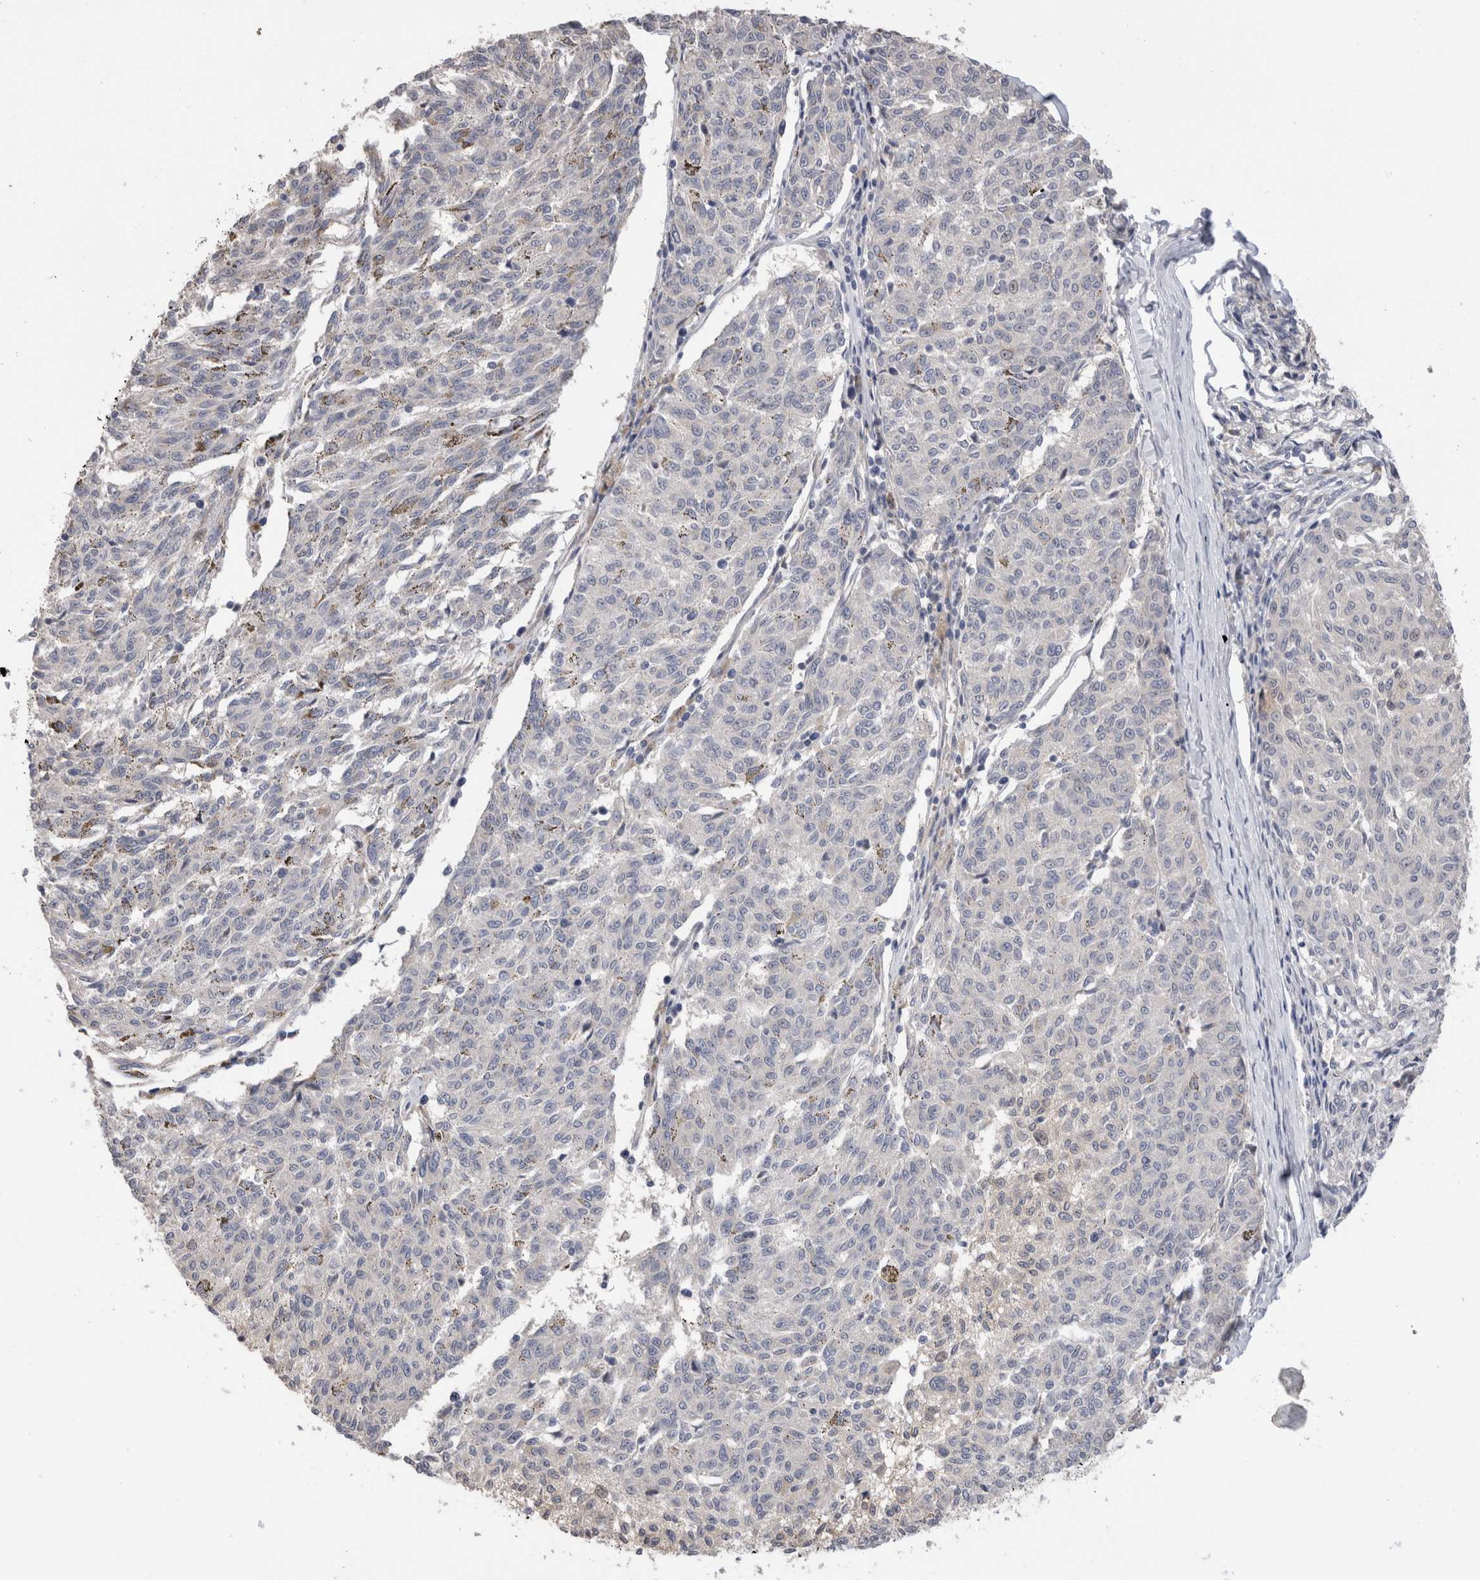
{"staining": {"intensity": "negative", "quantity": "none", "location": "none"}, "tissue": "melanoma", "cell_type": "Tumor cells", "image_type": "cancer", "snomed": [{"axis": "morphology", "description": "Malignant melanoma, NOS"}, {"axis": "topography", "description": "Skin"}], "caption": "There is no significant expression in tumor cells of melanoma.", "gene": "CRYBG1", "patient": {"sex": "female", "age": 72}}